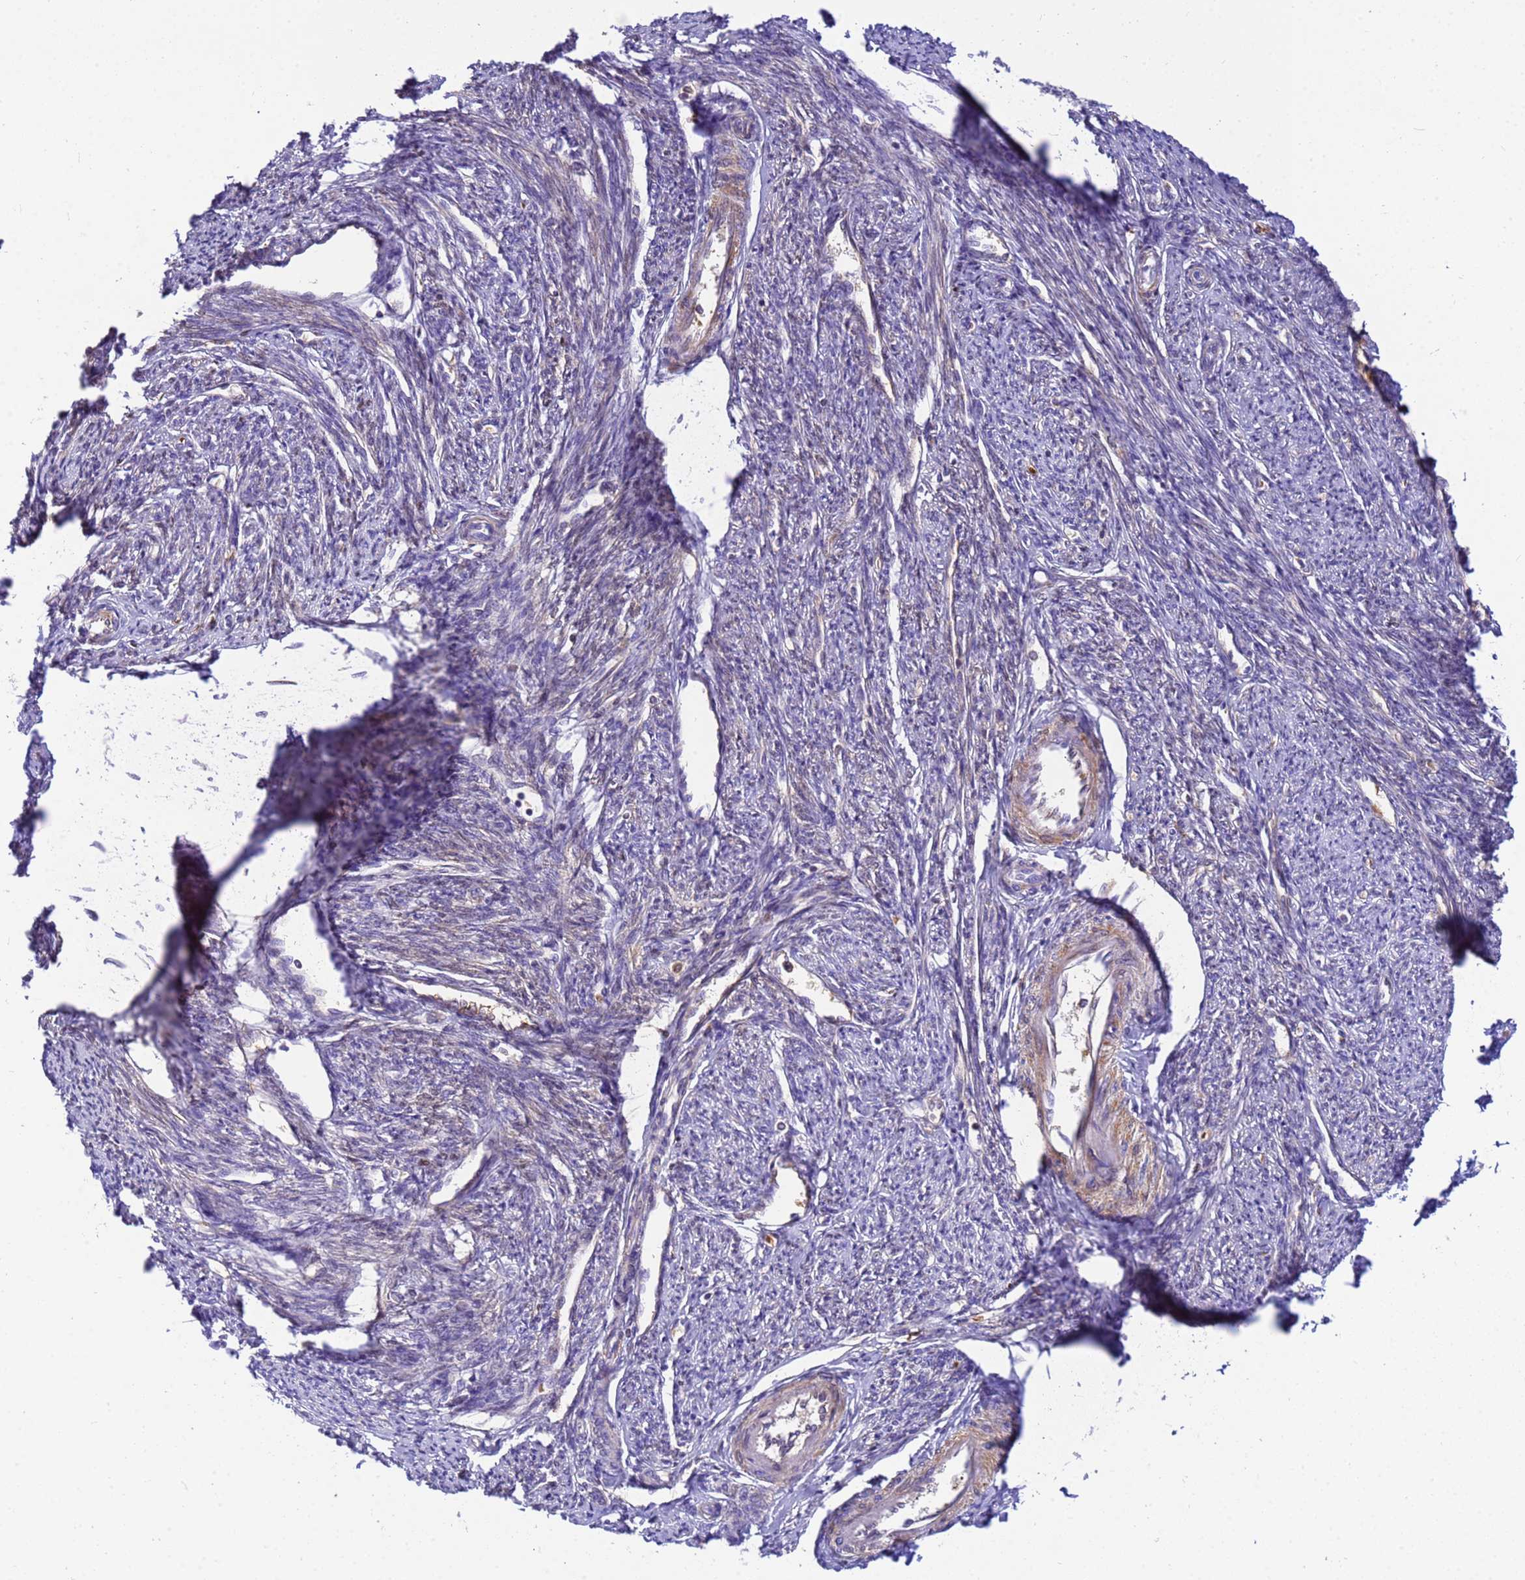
{"staining": {"intensity": "moderate", "quantity": "25%-75%", "location": "cytoplasmic/membranous"}, "tissue": "smooth muscle", "cell_type": "Smooth muscle cells", "image_type": "normal", "snomed": [{"axis": "morphology", "description": "Normal tissue, NOS"}, {"axis": "topography", "description": "Smooth muscle"}, {"axis": "topography", "description": "Uterus"}], "caption": "The histopathology image exhibits staining of unremarkable smooth muscle, revealing moderate cytoplasmic/membranous protein positivity (brown color) within smooth muscle cells.", "gene": "ORM1", "patient": {"sex": "female", "age": 59}}